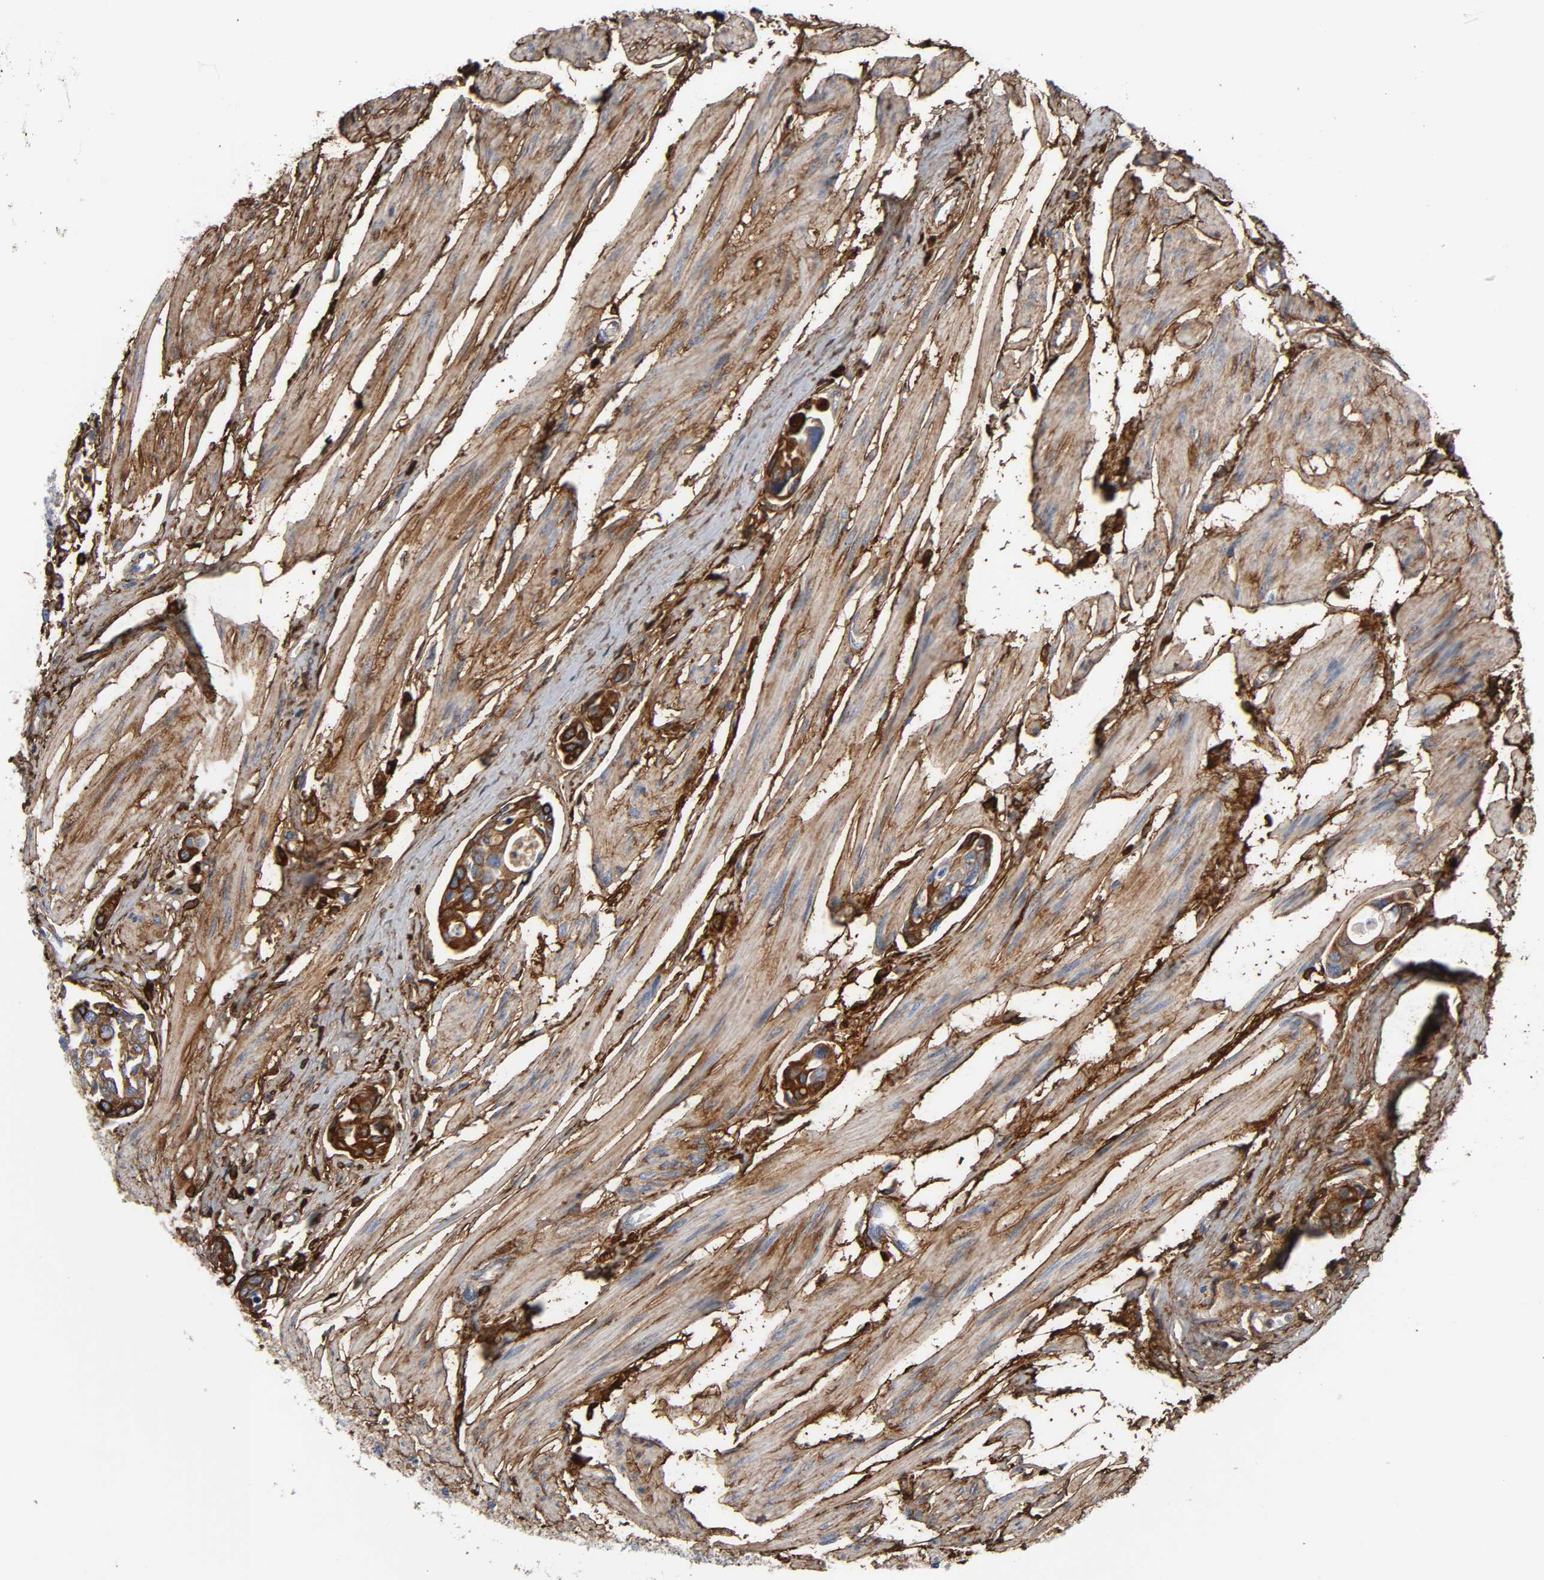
{"staining": {"intensity": "strong", "quantity": "25%-75%", "location": "cytoplasmic/membranous"}, "tissue": "urothelial cancer", "cell_type": "Tumor cells", "image_type": "cancer", "snomed": [{"axis": "morphology", "description": "Urothelial carcinoma, High grade"}, {"axis": "topography", "description": "Urinary bladder"}], "caption": "Tumor cells exhibit high levels of strong cytoplasmic/membranous expression in about 25%-75% of cells in urothelial cancer.", "gene": "FBLN1", "patient": {"sex": "male", "age": 78}}